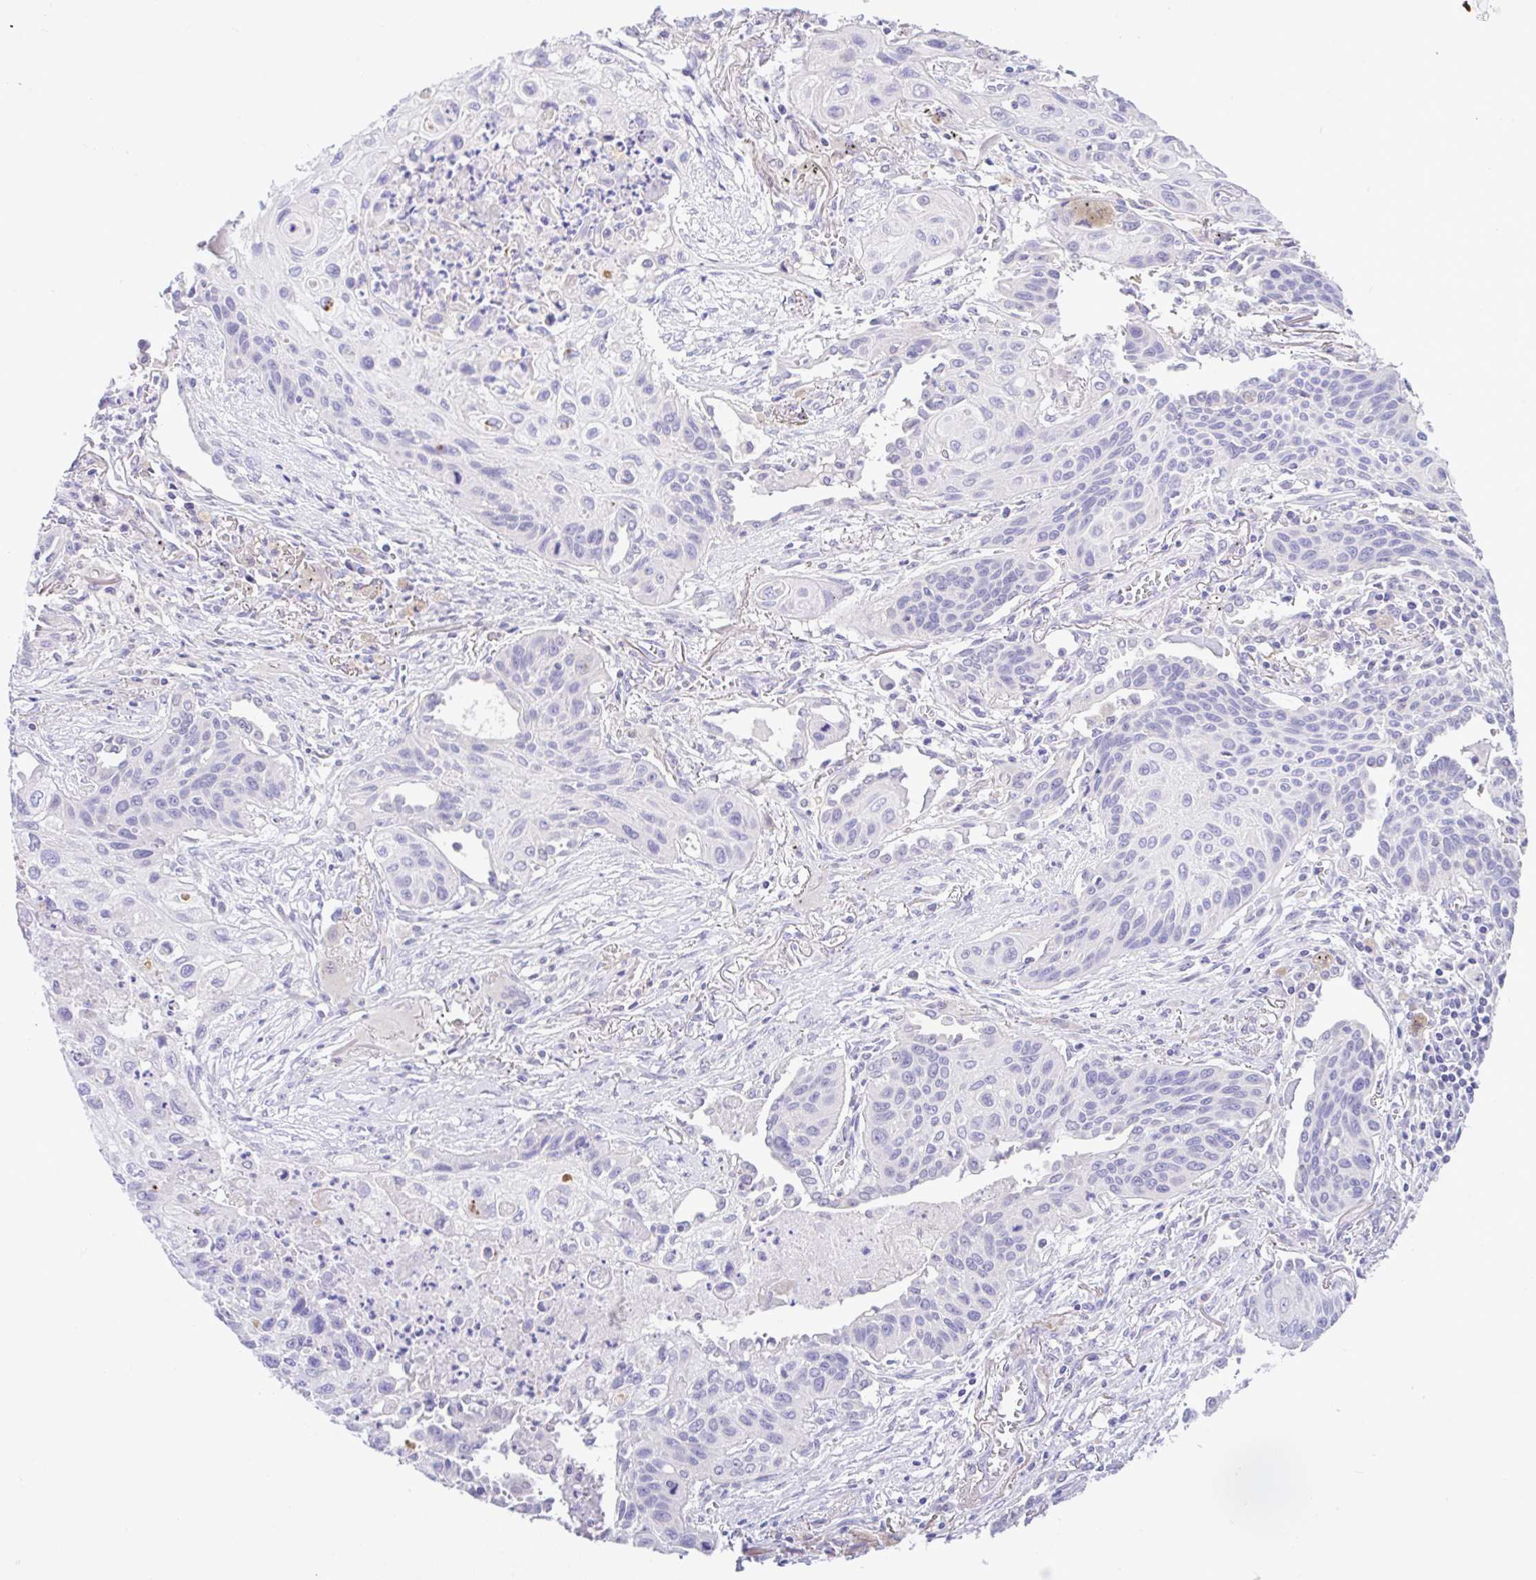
{"staining": {"intensity": "negative", "quantity": "none", "location": "none"}, "tissue": "lung cancer", "cell_type": "Tumor cells", "image_type": "cancer", "snomed": [{"axis": "morphology", "description": "Squamous cell carcinoma, NOS"}, {"axis": "topography", "description": "Lung"}], "caption": "DAB (3,3'-diaminobenzidine) immunohistochemical staining of human lung squamous cell carcinoma reveals no significant positivity in tumor cells.", "gene": "ANO4", "patient": {"sex": "male", "age": 71}}